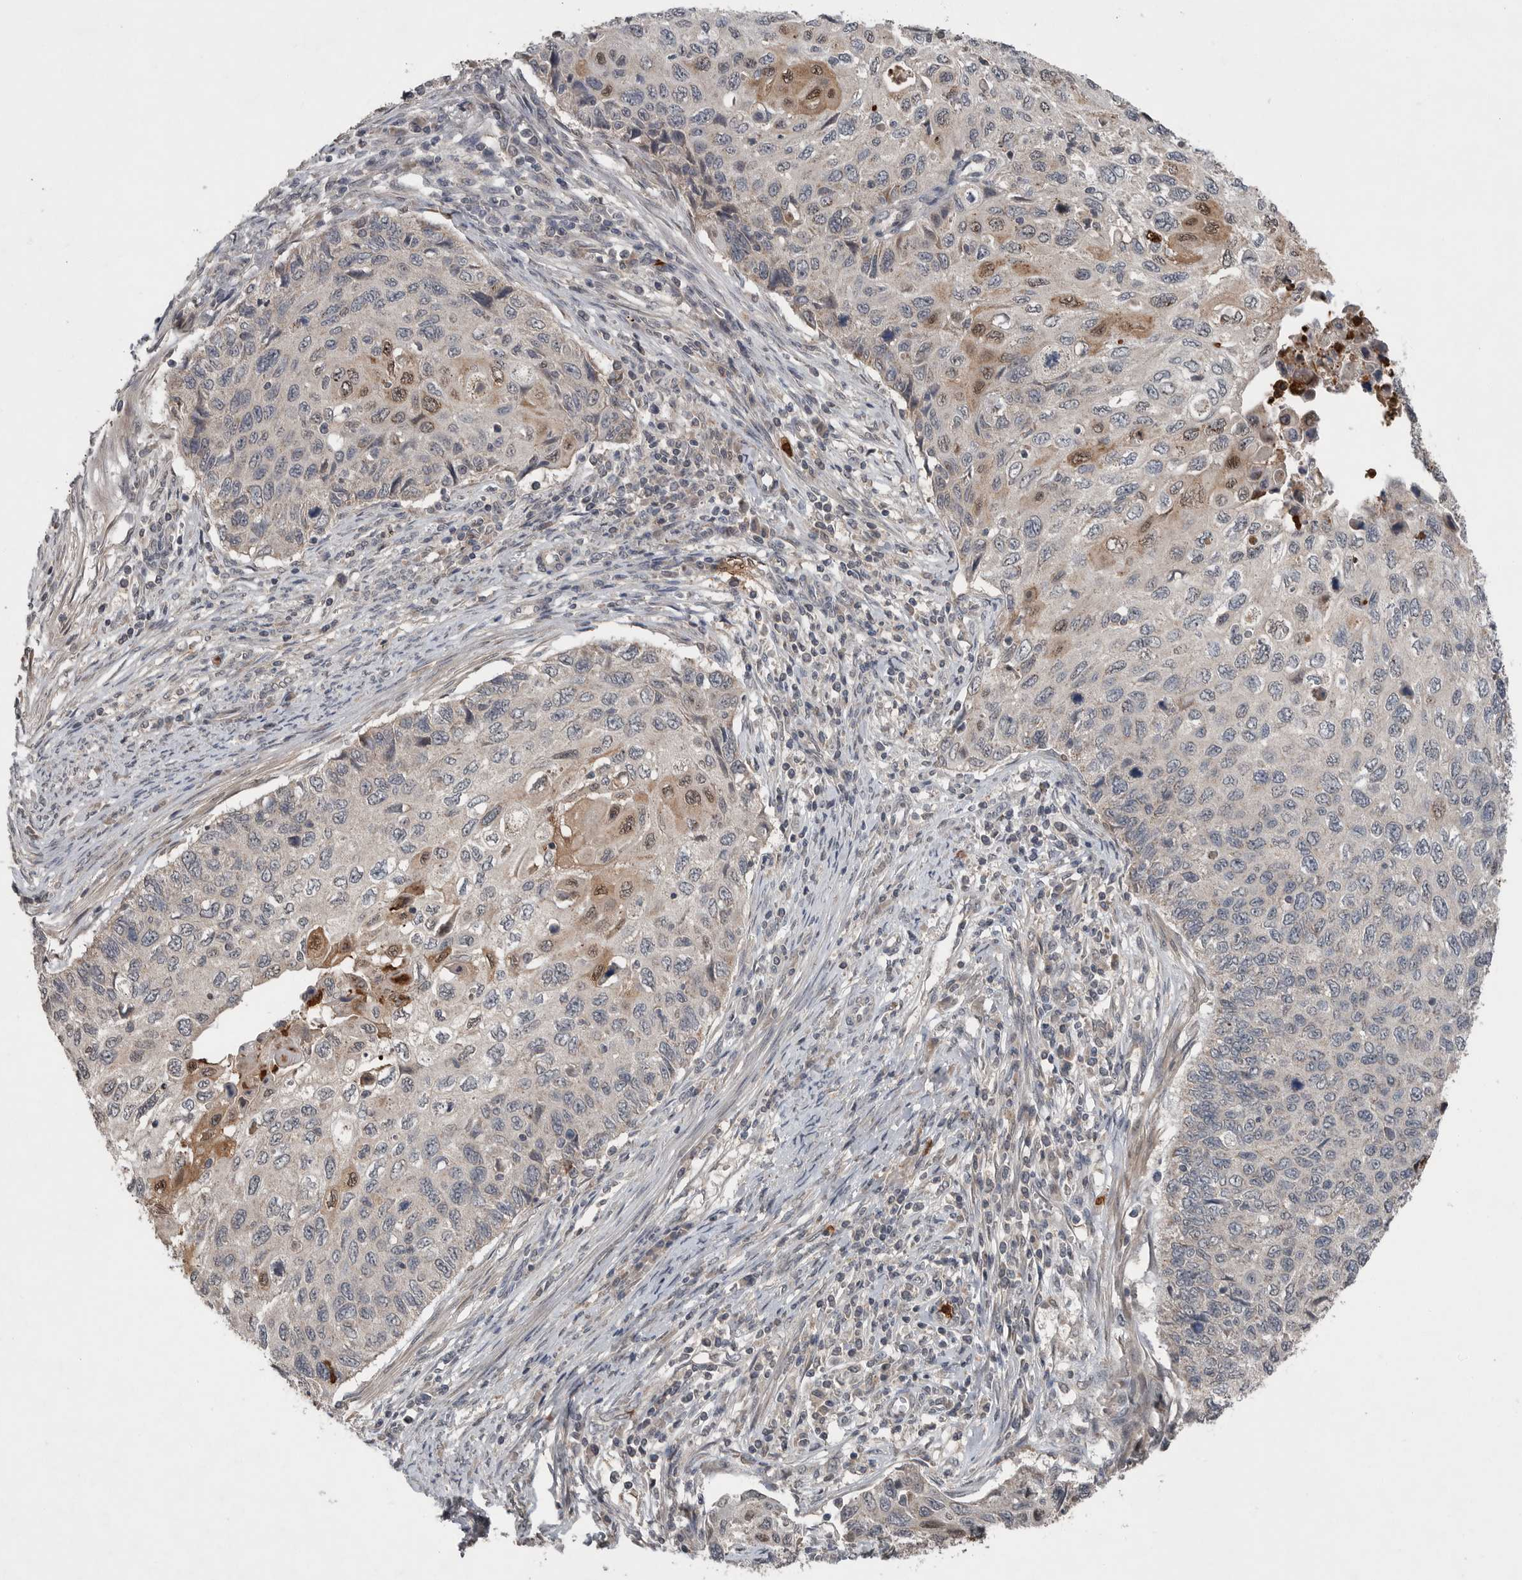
{"staining": {"intensity": "moderate", "quantity": "<25%", "location": "cytoplasmic/membranous,nuclear"}, "tissue": "cervical cancer", "cell_type": "Tumor cells", "image_type": "cancer", "snomed": [{"axis": "morphology", "description": "Squamous cell carcinoma, NOS"}, {"axis": "topography", "description": "Cervix"}], "caption": "Squamous cell carcinoma (cervical) tissue shows moderate cytoplasmic/membranous and nuclear expression in about <25% of tumor cells", "gene": "SCP2", "patient": {"sex": "female", "age": 70}}